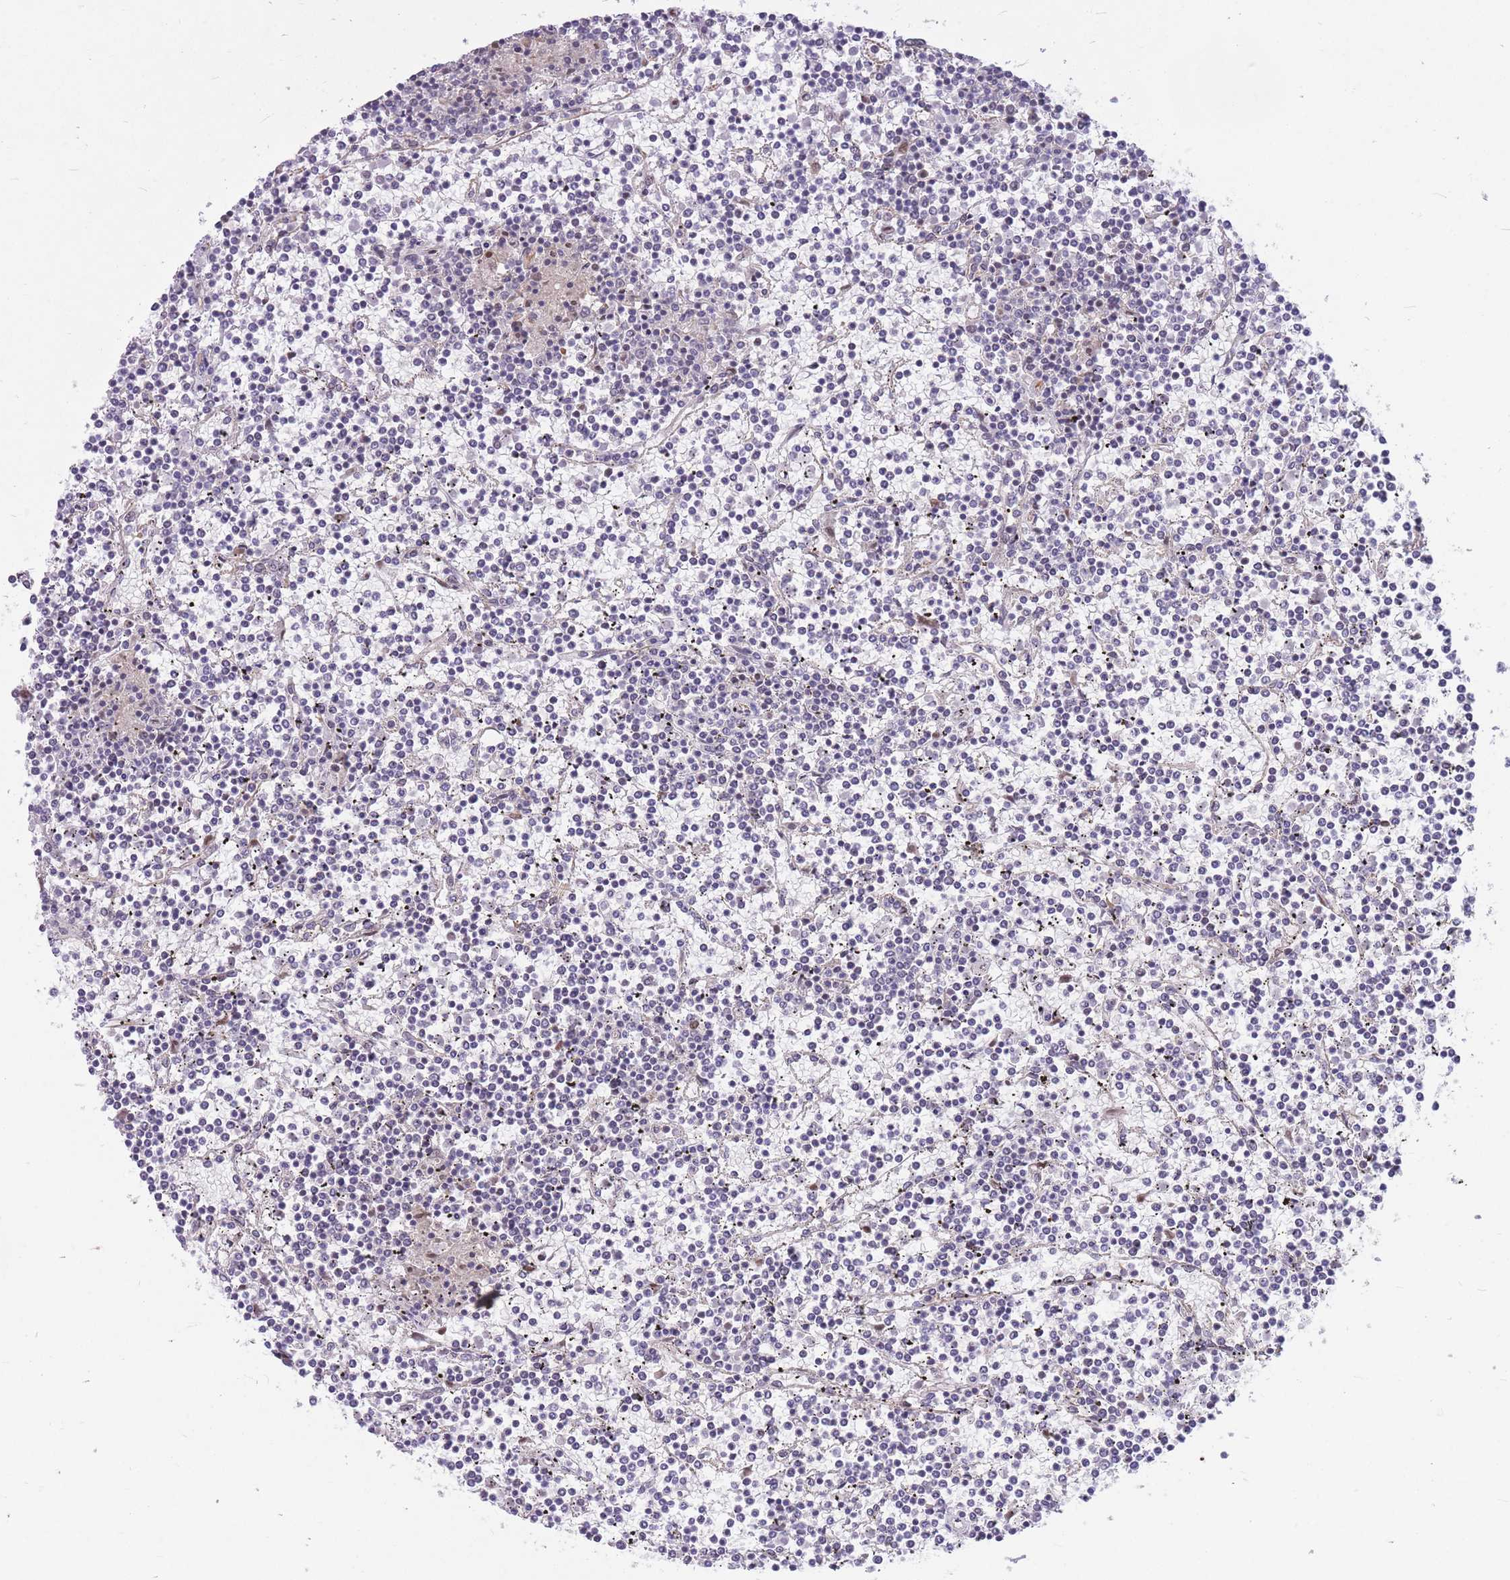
{"staining": {"intensity": "negative", "quantity": "none", "location": "none"}, "tissue": "lymphoma", "cell_type": "Tumor cells", "image_type": "cancer", "snomed": [{"axis": "morphology", "description": "Malignant lymphoma, non-Hodgkin's type, Low grade"}, {"axis": "topography", "description": "Spleen"}], "caption": "An immunohistochemistry (IHC) histopathology image of lymphoma is shown. There is no staining in tumor cells of lymphoma.", "gene": "ERCC2", "patient": {"sex": "female", "age": 19}}